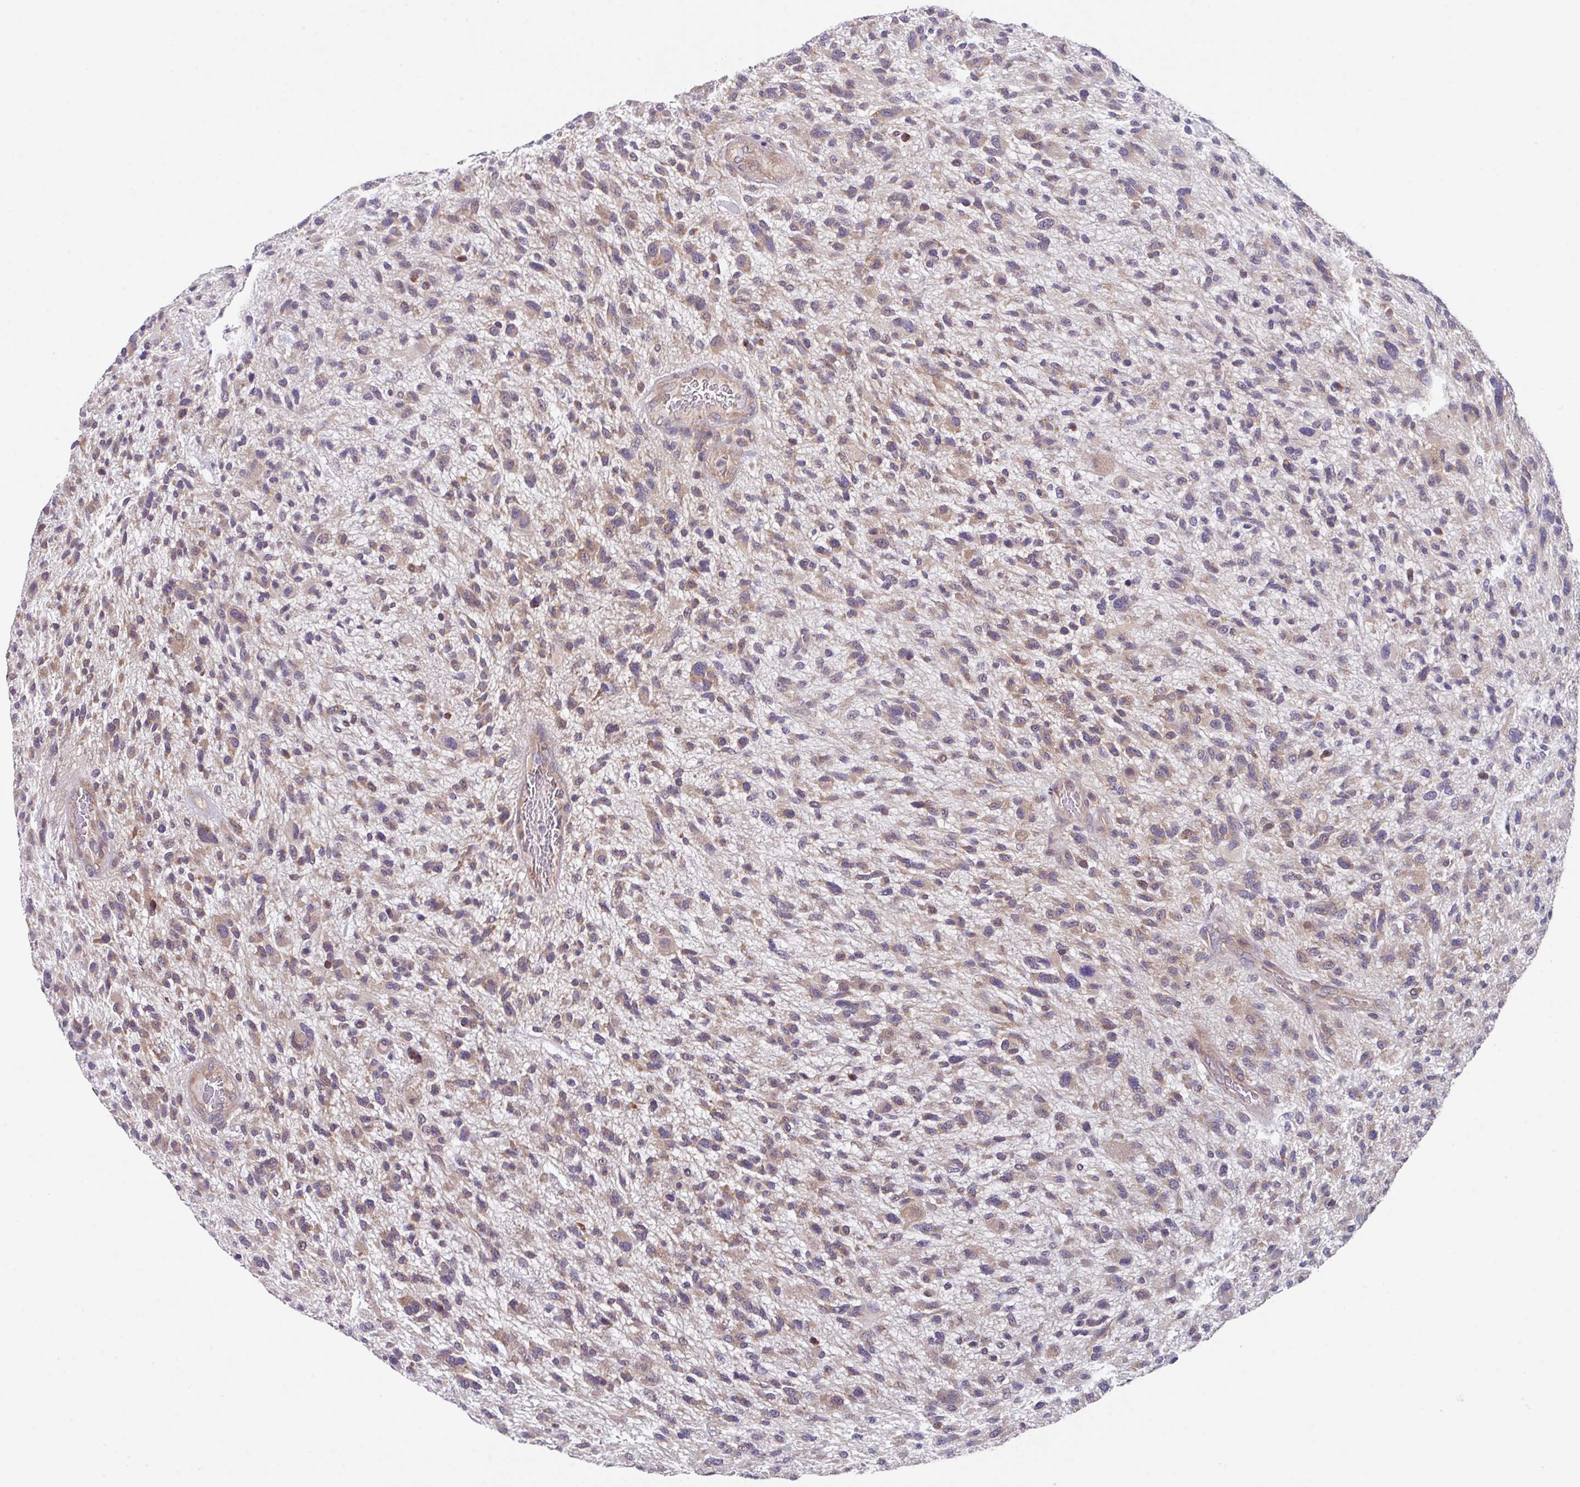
{"staining": {"intensity": "weak", "quantity": ">75%", "location": "cytoplasmic/membranous"}, "tissue": "glioma", "cell_type": "Tumor cells", "image_type": "cancer", "snomed": [{"axis": "morphology", "description": "Glioma, malignant, High grade"}, {"axis": "topography", "description": "Brain"}], "caption": "Protein expression analysis of human glioma reveals weak cytoplasmic/membranous staining in about >75% of tumor cells.", "gene": "EIF4B", "patient": {"sex": "male", "age": 47}}